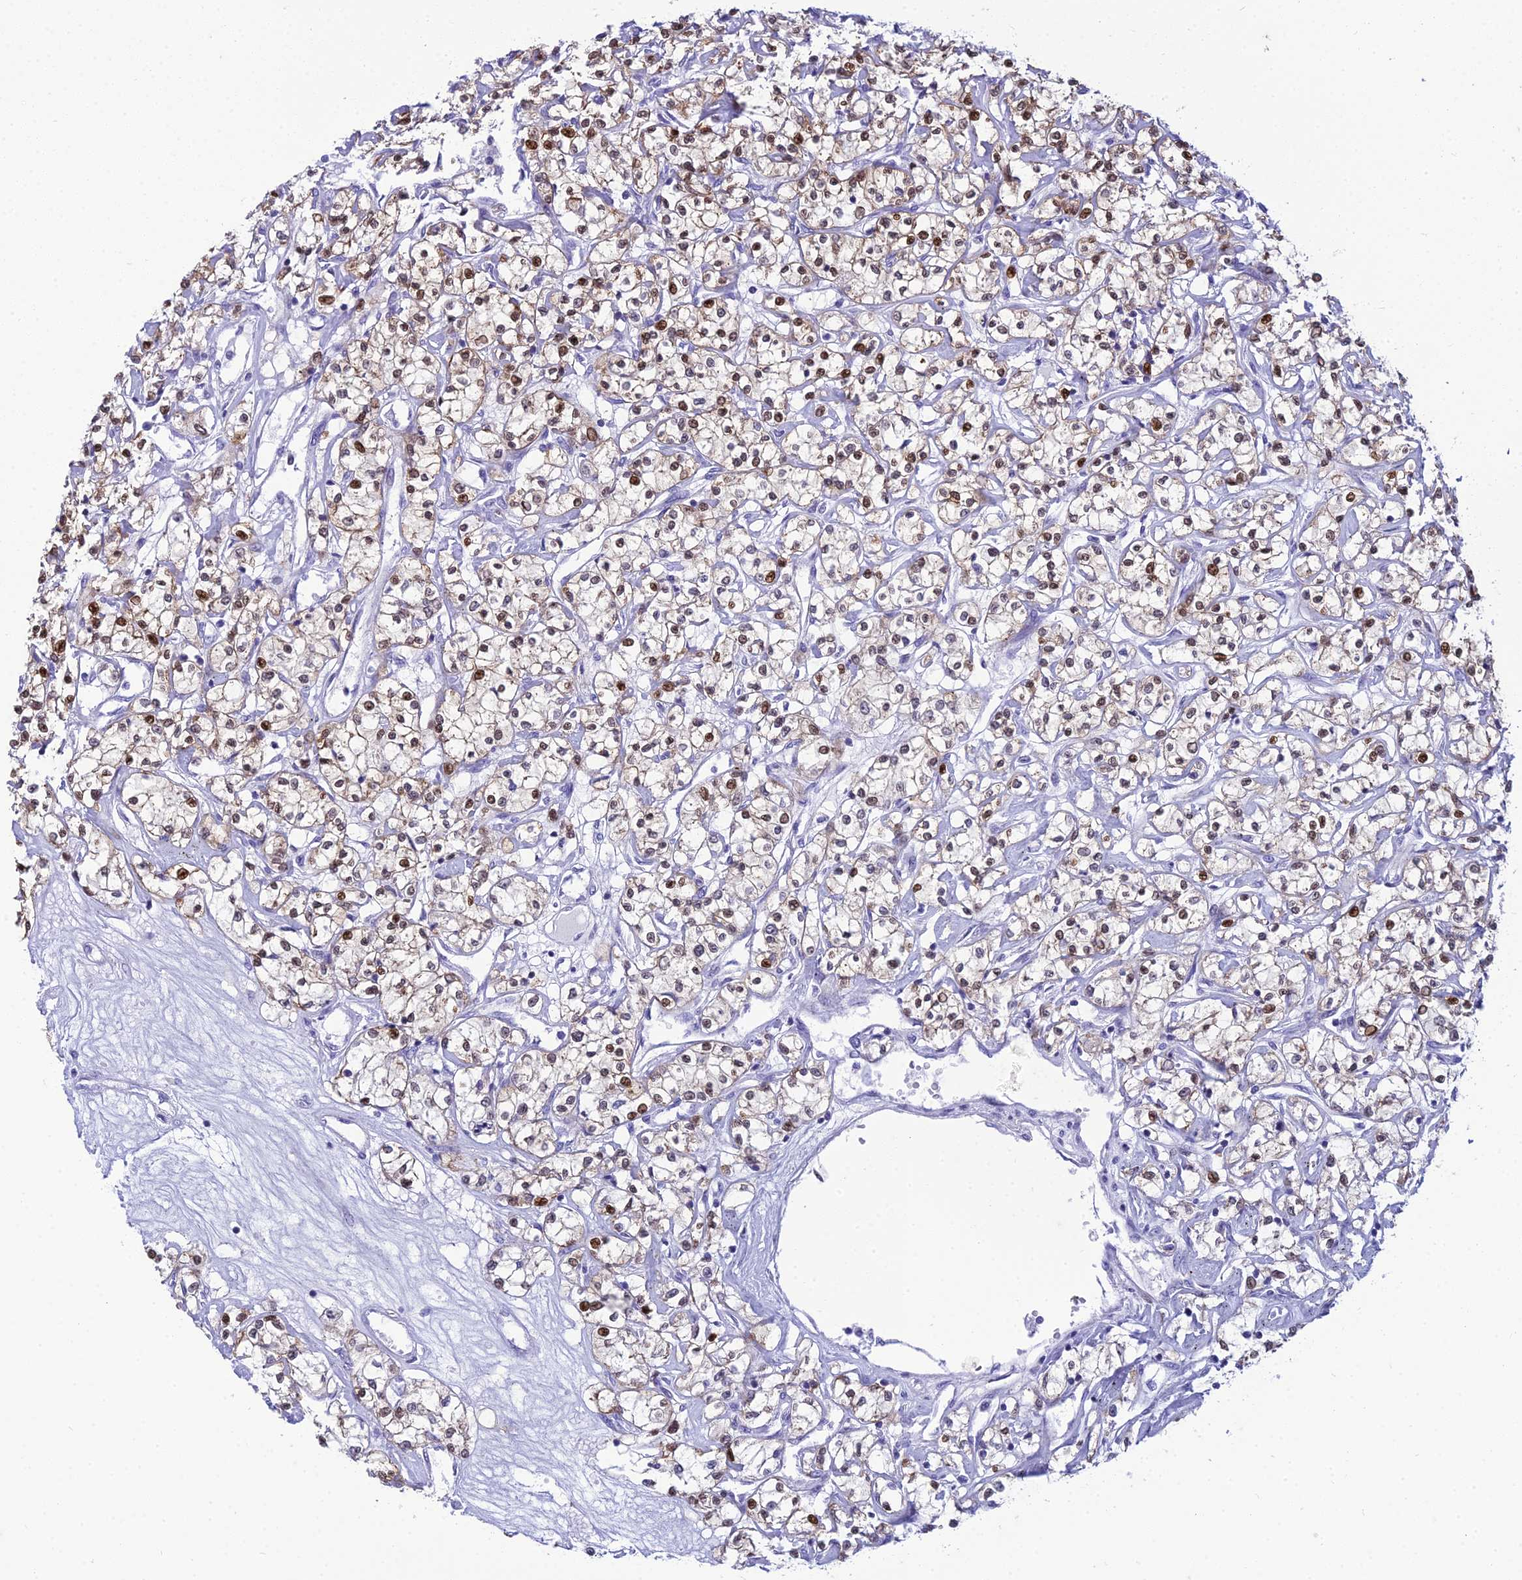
{"staining": {"intensity": "moderate", "quantity": "25%-75%", "location": "nuclear"}, "tissue": "renal cancer", "cell_type": "Tumor cells", "image_type": "cancer", "snomed": [{"axis": "morphology", "description": "Adenocarcinoma, NOS"}, {"axis": "topography", "description": "Kidney"}], "caption": "Moderate nuclear expression is appreciated in about 25%-75% of tumor cells in renal cancer. The protein is stained brown, and the nuclei are stained in blue (DAB (3,3'-diaminobenzidine) IHC with brightfield microscopy, high magnification).", "gene": "ZMIZ1", "patient": {"sex": "female", "age": 59}}